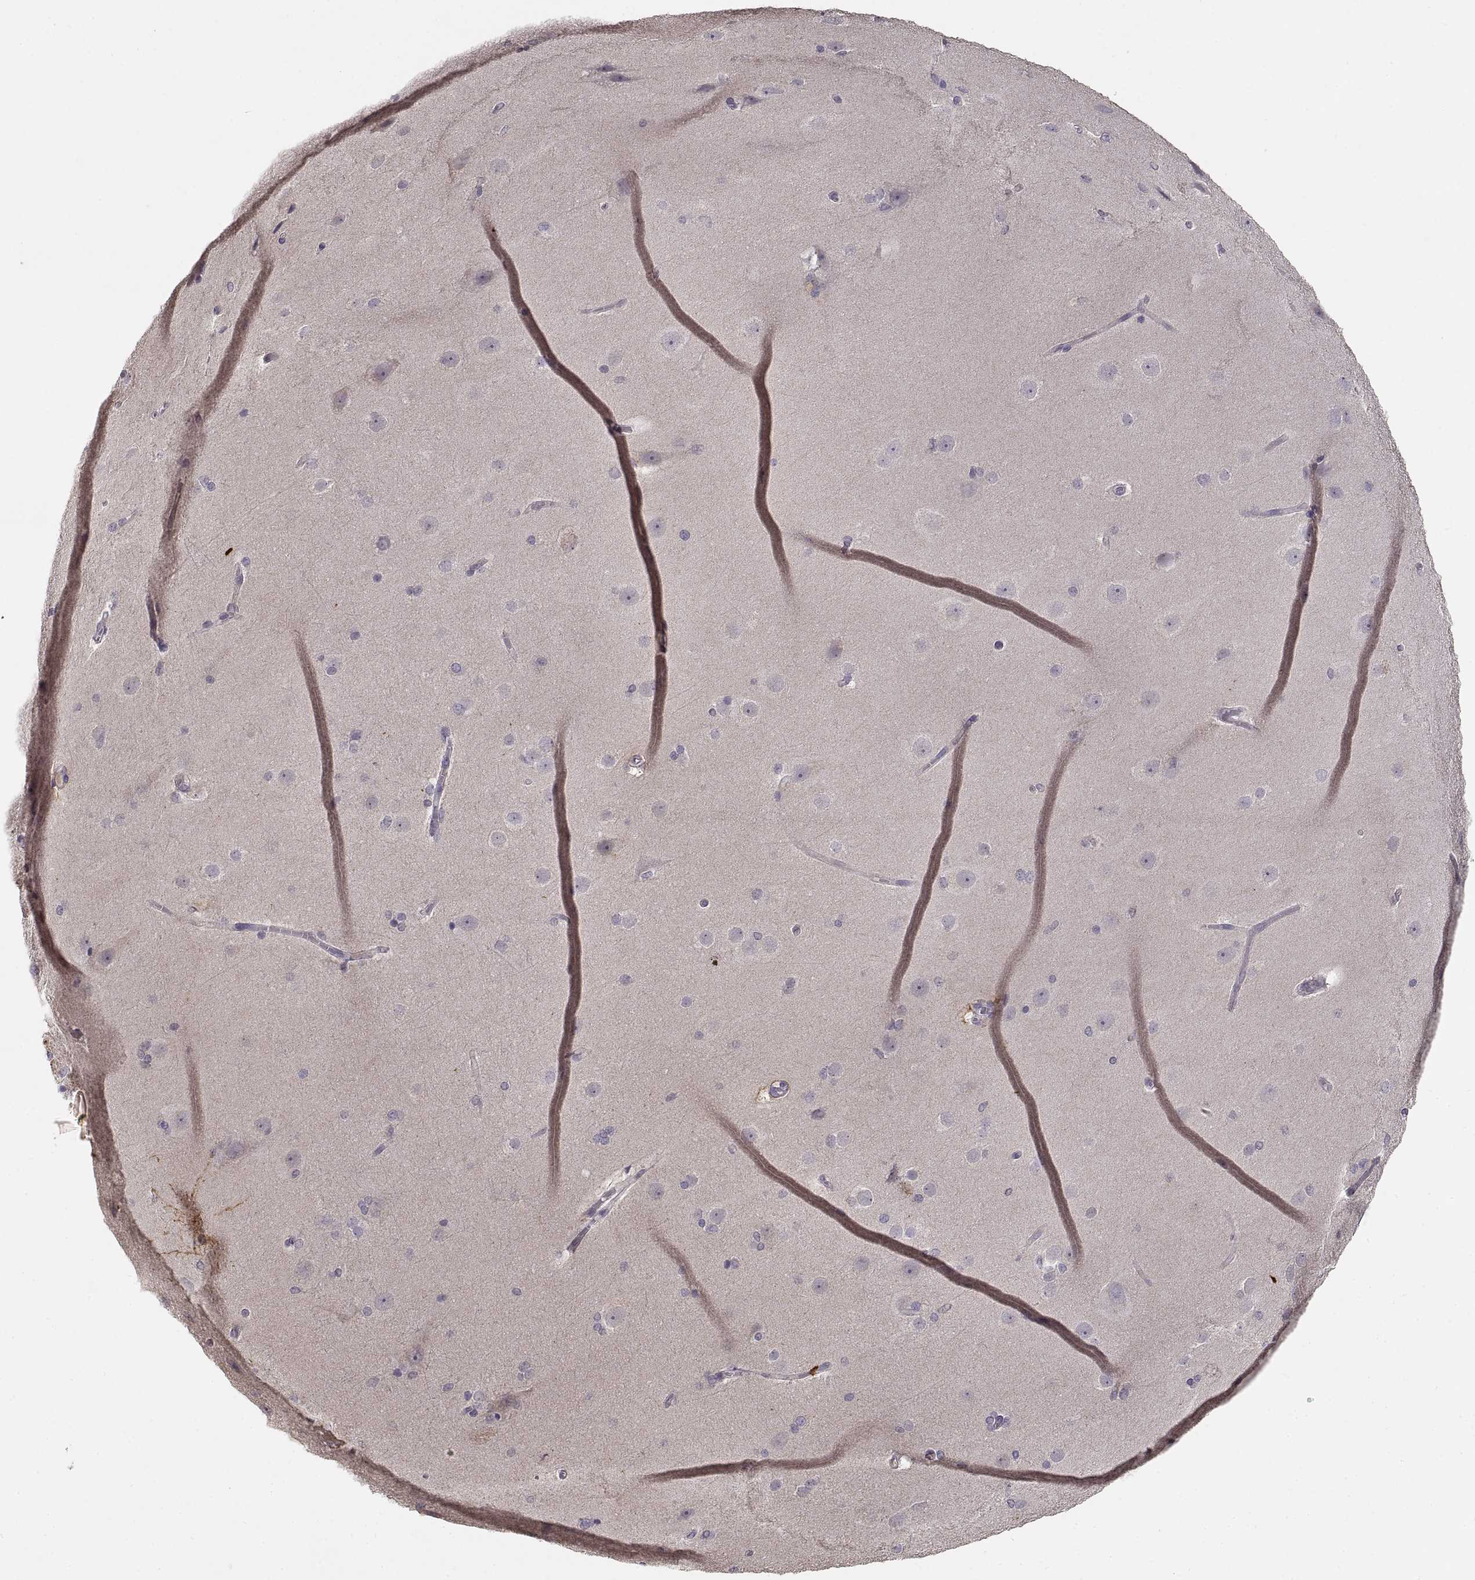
{"staining": {"intensity": "strong", "quantity": "<25%", "location": "cytoplasmic/membranous"}, "tissue": "hippocampus", "cell_type": "Glial cells", "image_type": "normal", "snomed": [{"axis": "morphology", "description": "Normal tissue, NOS"}, {"axis": "topography", "description": "Cerebral cortex"}, {"axis": "topography", "description": "Hippocampus"}], "caption": "The histopathology image displays a brown stain indicating the presence of a protein in the cytoplasmic/membranous of glial cells in hippocampus.", "gene": "NMNAT2", "patient": {"sex": "female", "age": 19}}